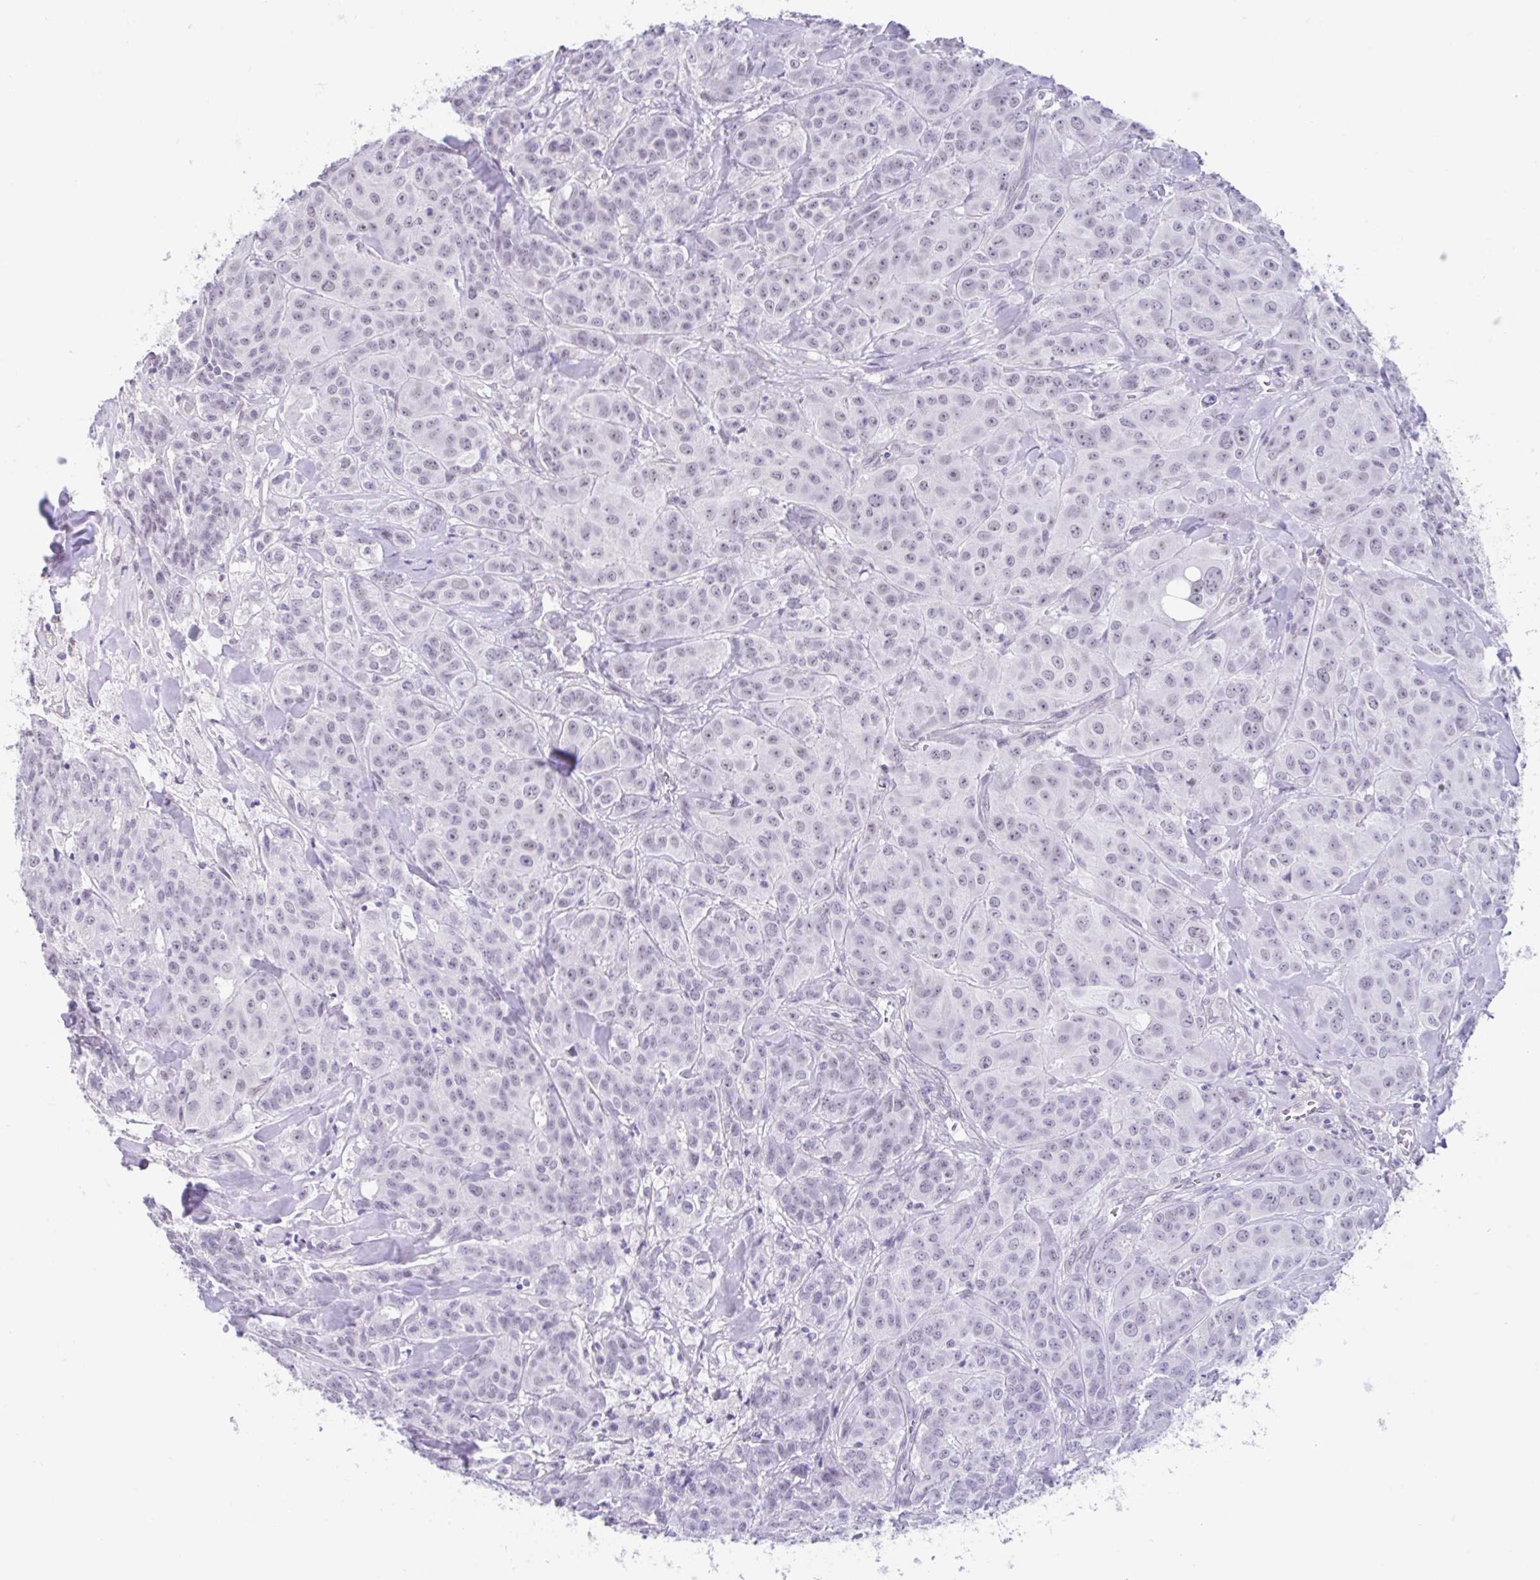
{"staining": {"intensity": "negative", "quantity": "none", "location": "none"}, "tissue": "breast cancer", "cell_type": "Tumor cells", "image_type": "cancer", "snomed": [{"axis": "morphology", "description": "Normal tissue, NOS"}, {"axis": "morphology", "description": "Duct carcinoma"}, {"axis": "topography", "description": "Breast"}], "caption": "An image of human breast cancer (invasive ductal carcinoma) is negative for staining in tumor cells. (Immunohistochemistry, brightfield microscopy, high magnification).", "gene": "DCAF17", "patient": {"sex": "female", "age": 43}}